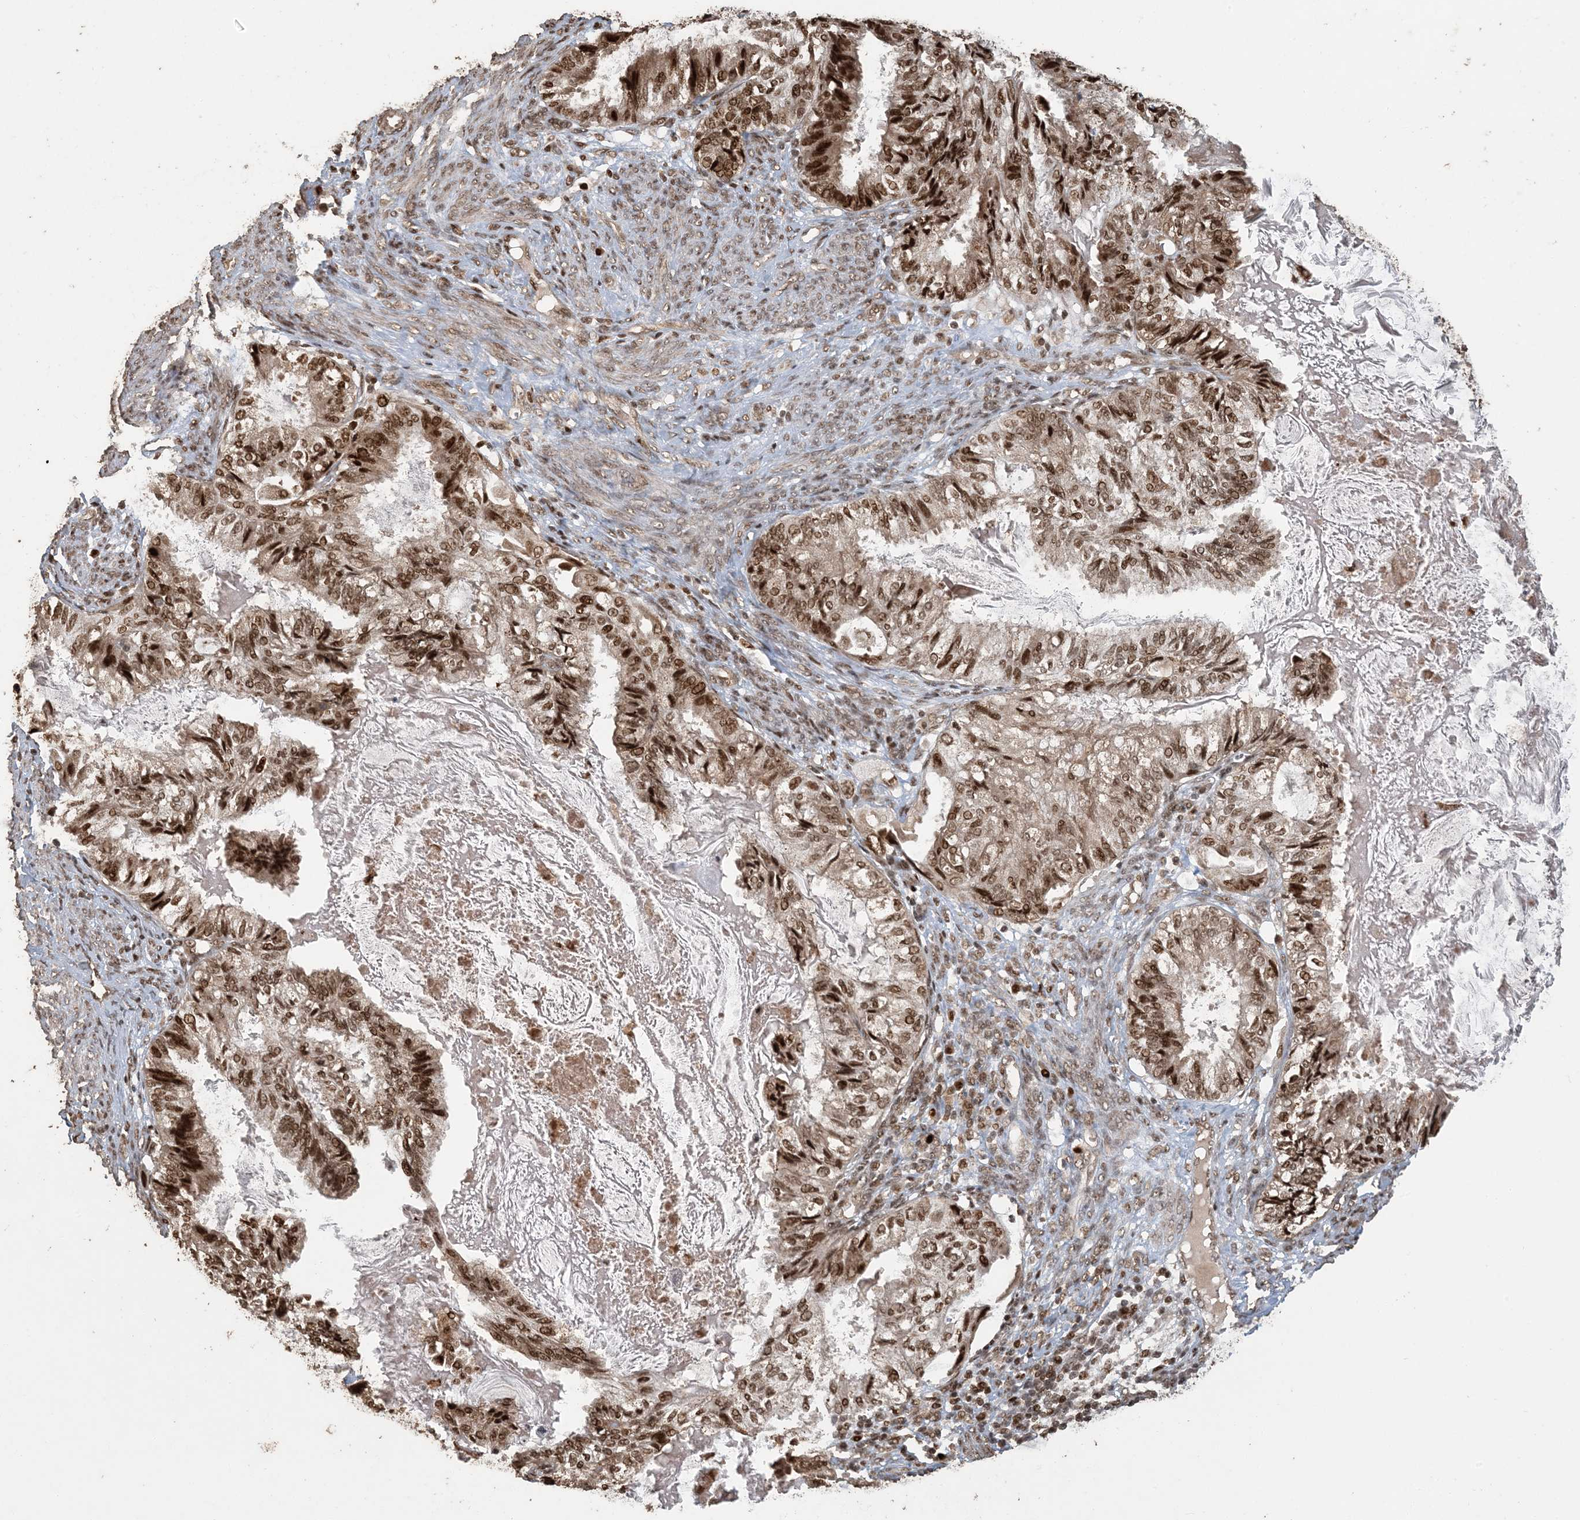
{"staining": {"intensity": "strong", "quantity": ">75%", "location": "nuclear"}, "tissue": "cervical cancer", "cell_type": "Tumor cells", "image_type": "cancer", "snomed": [{"axis": "morphology", "description": "Normal tissue, NOS"}, {"axis": "morphology", "description": "Adenocarcinoma, NOS"}, {"axis": "topography", "description": "Cervix"}, {"axis": "topography", "description": "Endometrium"}], "caption": "Human cervical cancer (adenocarcinoma) stained with a brown dye exhibits strong nuclear positive positivity in about >75% of tumor cells.", "gene": "ATP13A2", "patient": {"sex": "female", "age": 86}}